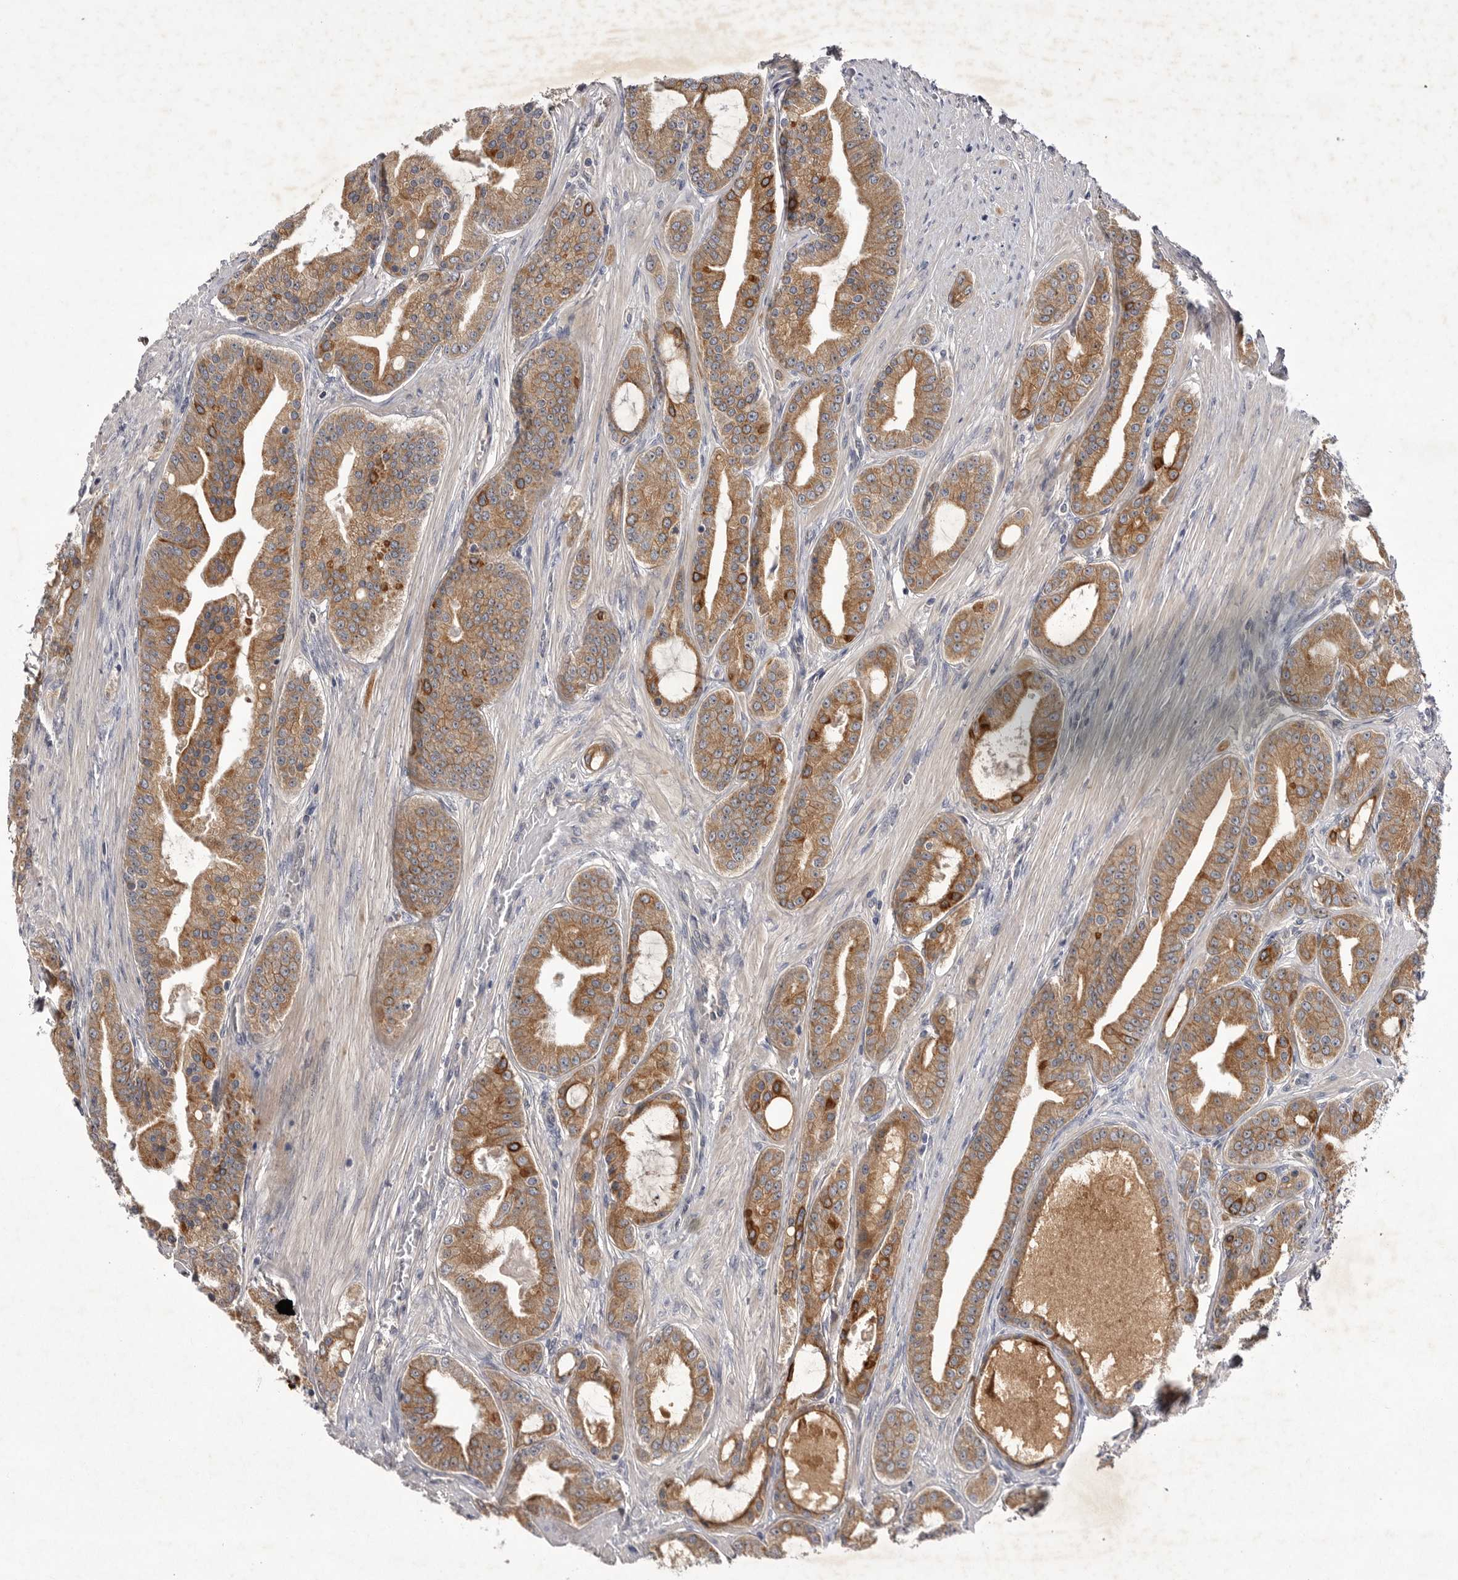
{"staining": {"intensity": "moderate", "quantity": ">75%", "location": "cytoplasmic/membranous"}, "tissue": "prostate cancer", "cell_type": "Tumor cells", "image_type": "cancer", "snomed": [{"axis": "morphology", "description": "Adenocarcinoma, High grade"}, {"axis": "topography", "description": "Prostate"}], "caption": "There is medium levels of moderate cytoplasmic/membranous expression in tumor cells of prostate cancer, as demonstrated by immunohistochemical staining (brown color).", "gene": "DHDDS", "patient": {"sex": "male", "age": 60}}